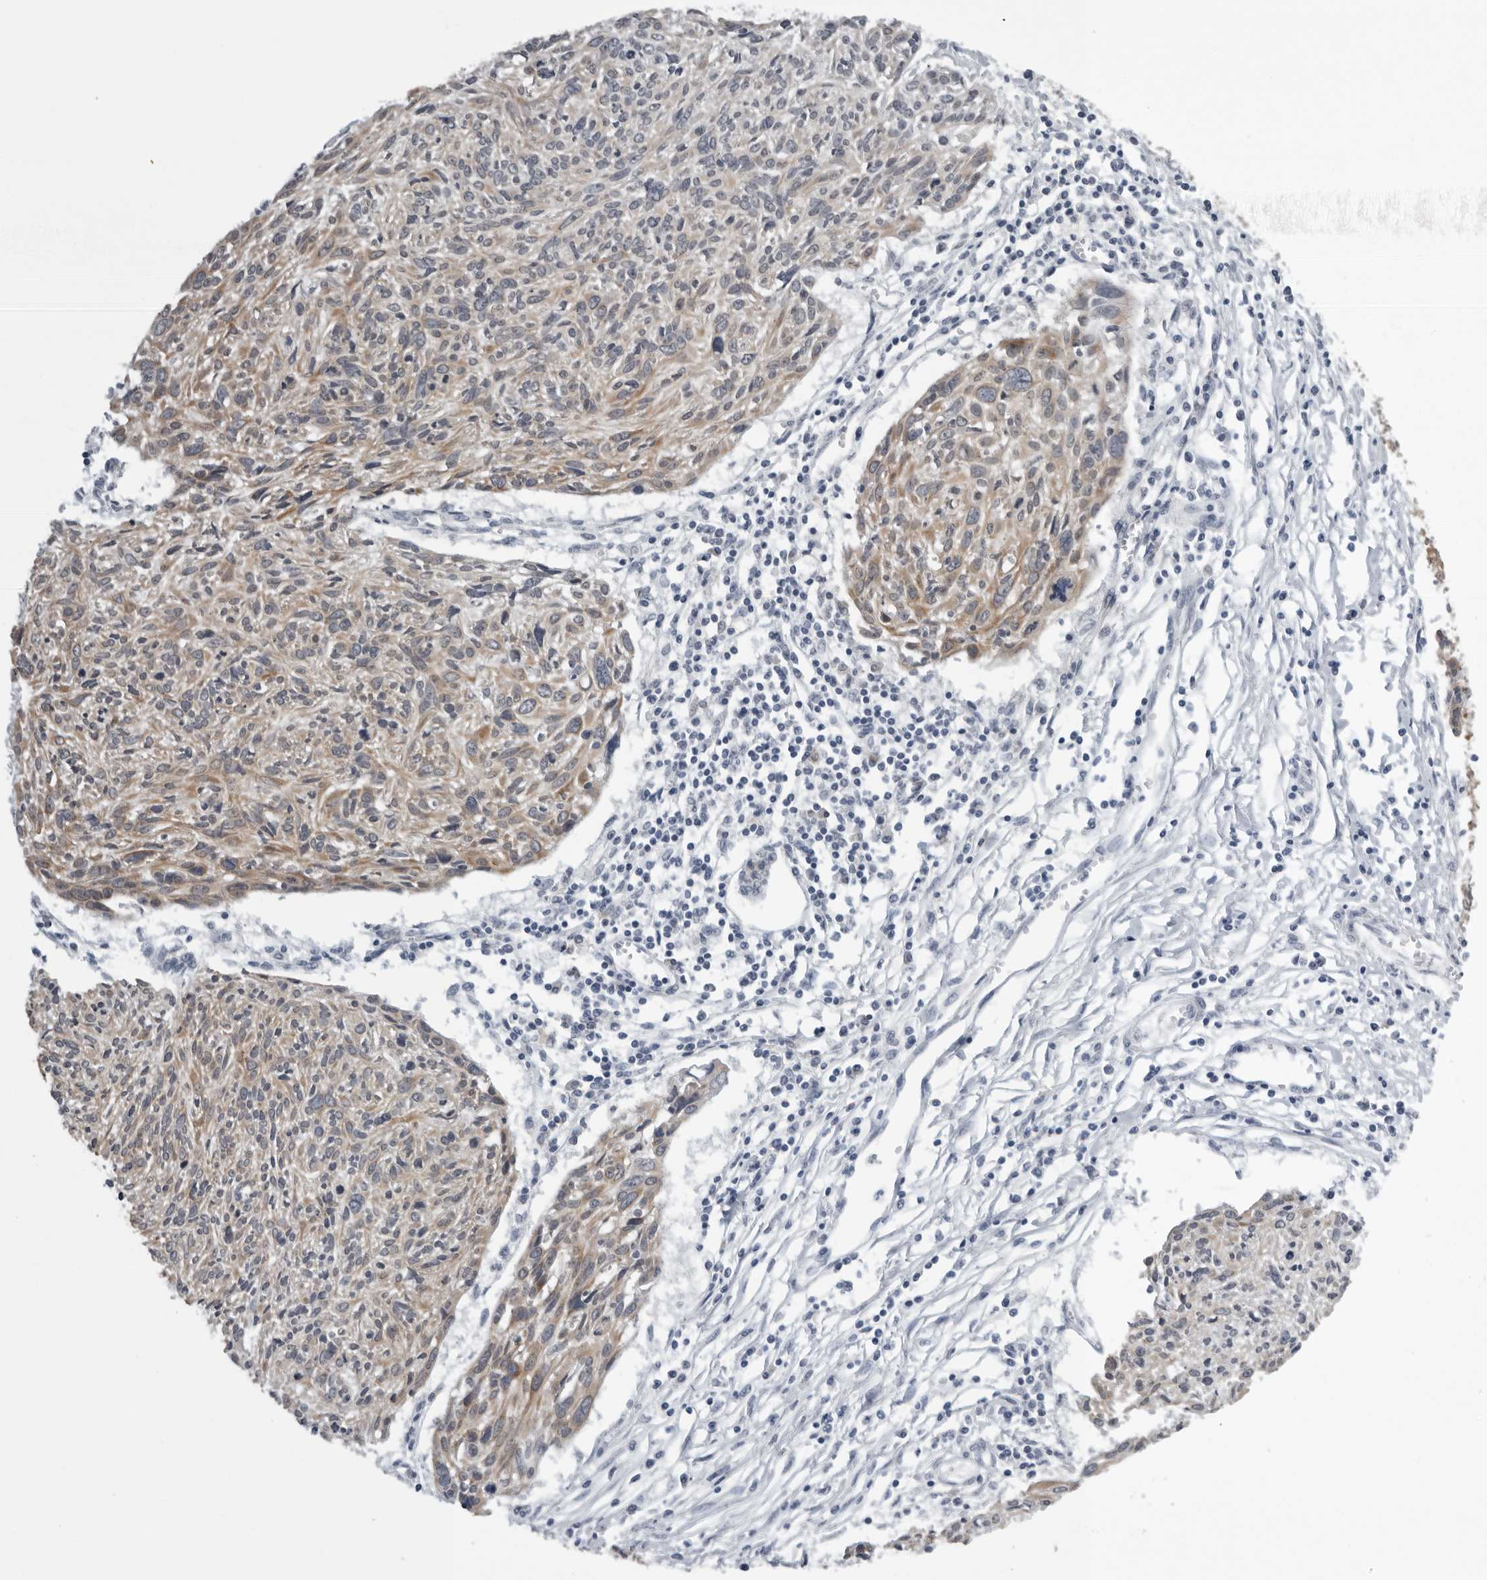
{"staining": {"intensity": "moderate", "quantity": "25%-75%", "location": "cytoplasmic/membranous"}, "tissue": "cervical cancer", "cell_type": "Tumor cells", "image_type": "cancer", "snomed": [{"axis": "morphology", "description": "Squamous cell carcinoma, NOS"}, {"axis": "topography", "description": "Cervix"}], "caption": "Cervical squamous cell carcinoma stained for a protein shows moderate cytoplasmic/membranous positivity in tumor cells.", "gene": "CPT2", "patient": {"sex": "female", "age": 51}}